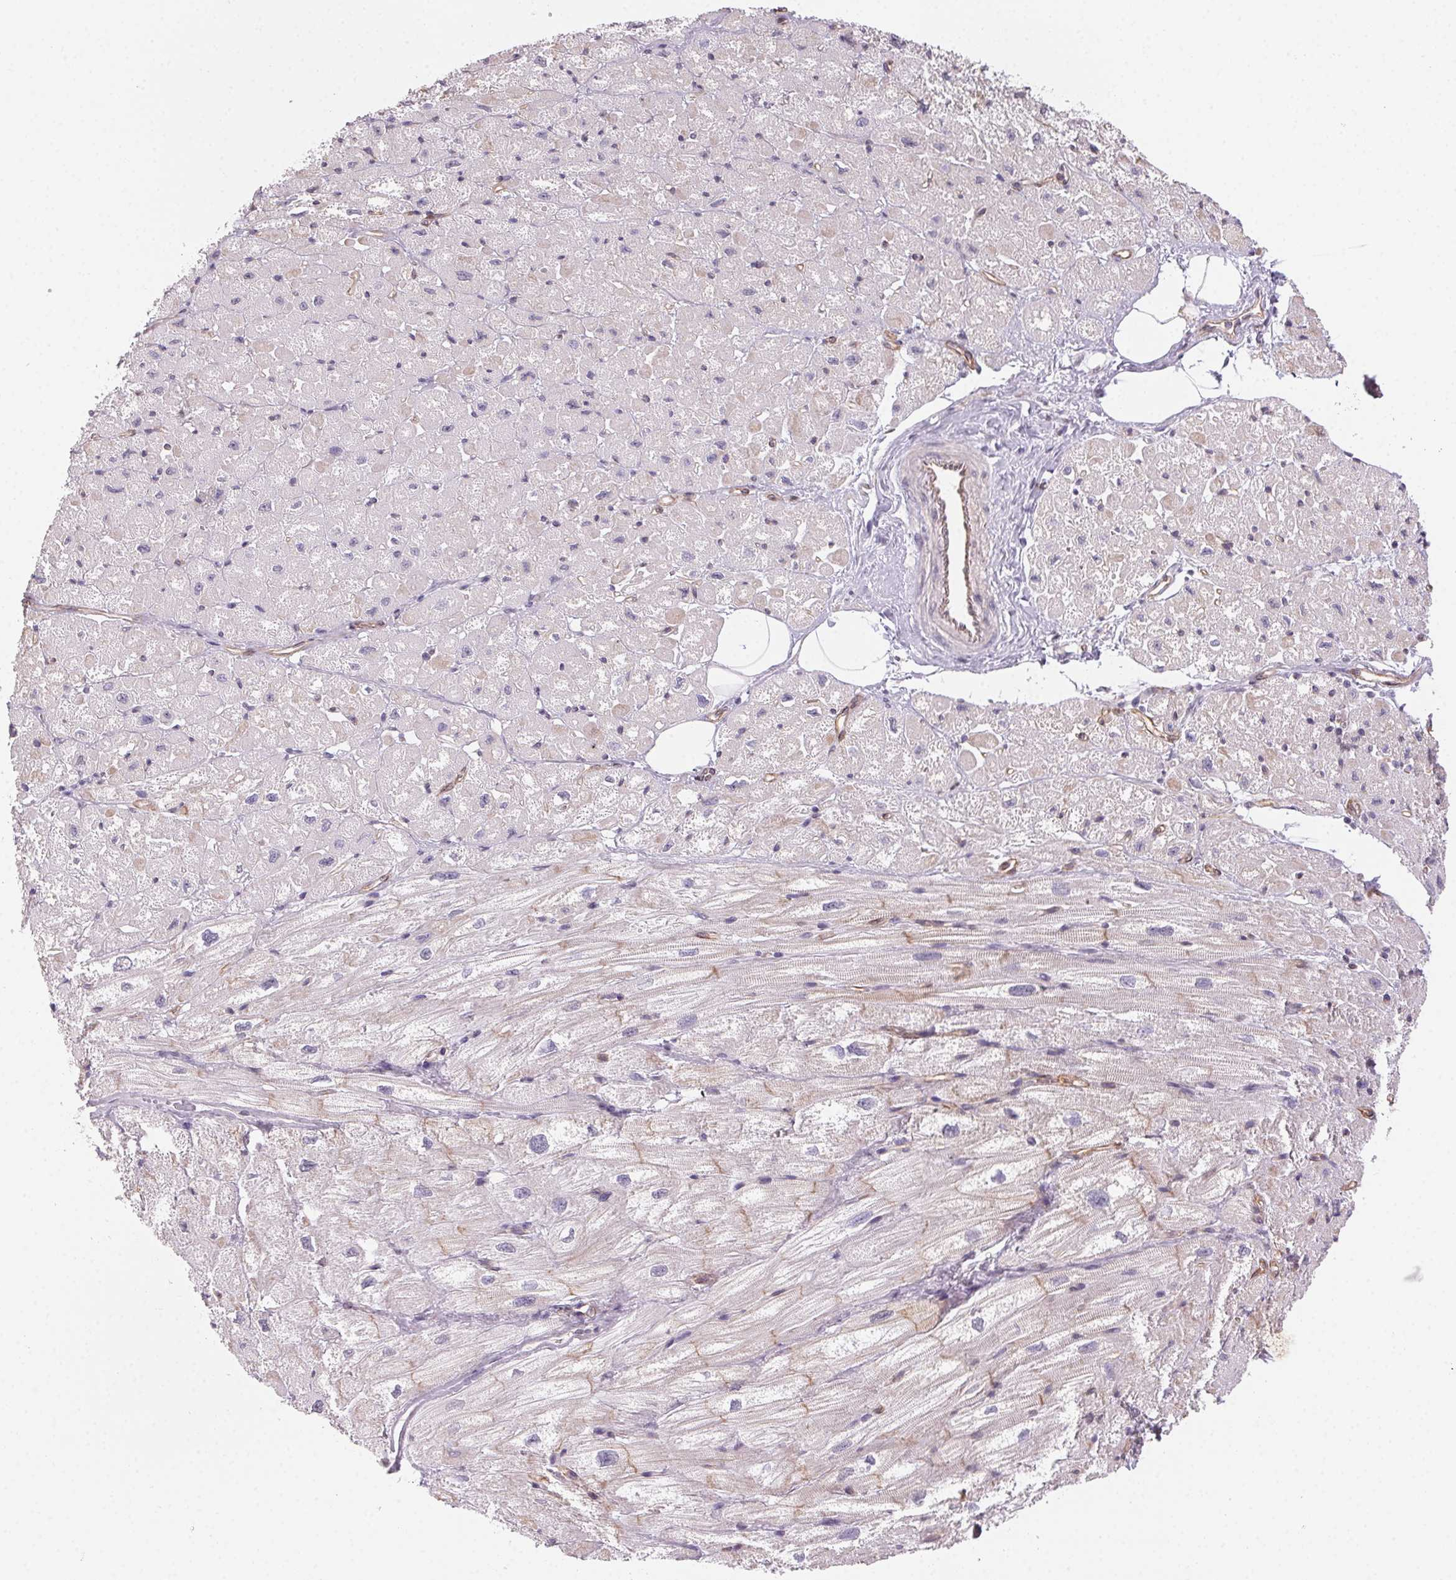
{"staining": {"intensity": "weak", "quantity": "25%-75%", "location": "cytoplasmic/membranous"}, "tissue": "heart muscle", "cell_type": "Cardiomyocytes", "image_type": "normal", "snomed": [{"axis": "morphology", "description": "Normal tissue, NOS"}, {"axis": "topography", "description": "Heart"}], "caption": "Brown immunohistochemical staining in normal human heart muscle reveals weak cytoplasmic/membranous expression in about 25%-75% of cardiomyocytes. (DAB (3,3'-diaminobenzidine) = brown stain, brightfield microscopy at high magnification).", "gene": "PLA2G4F", "patient": {"sex": "female", "age": 62}}